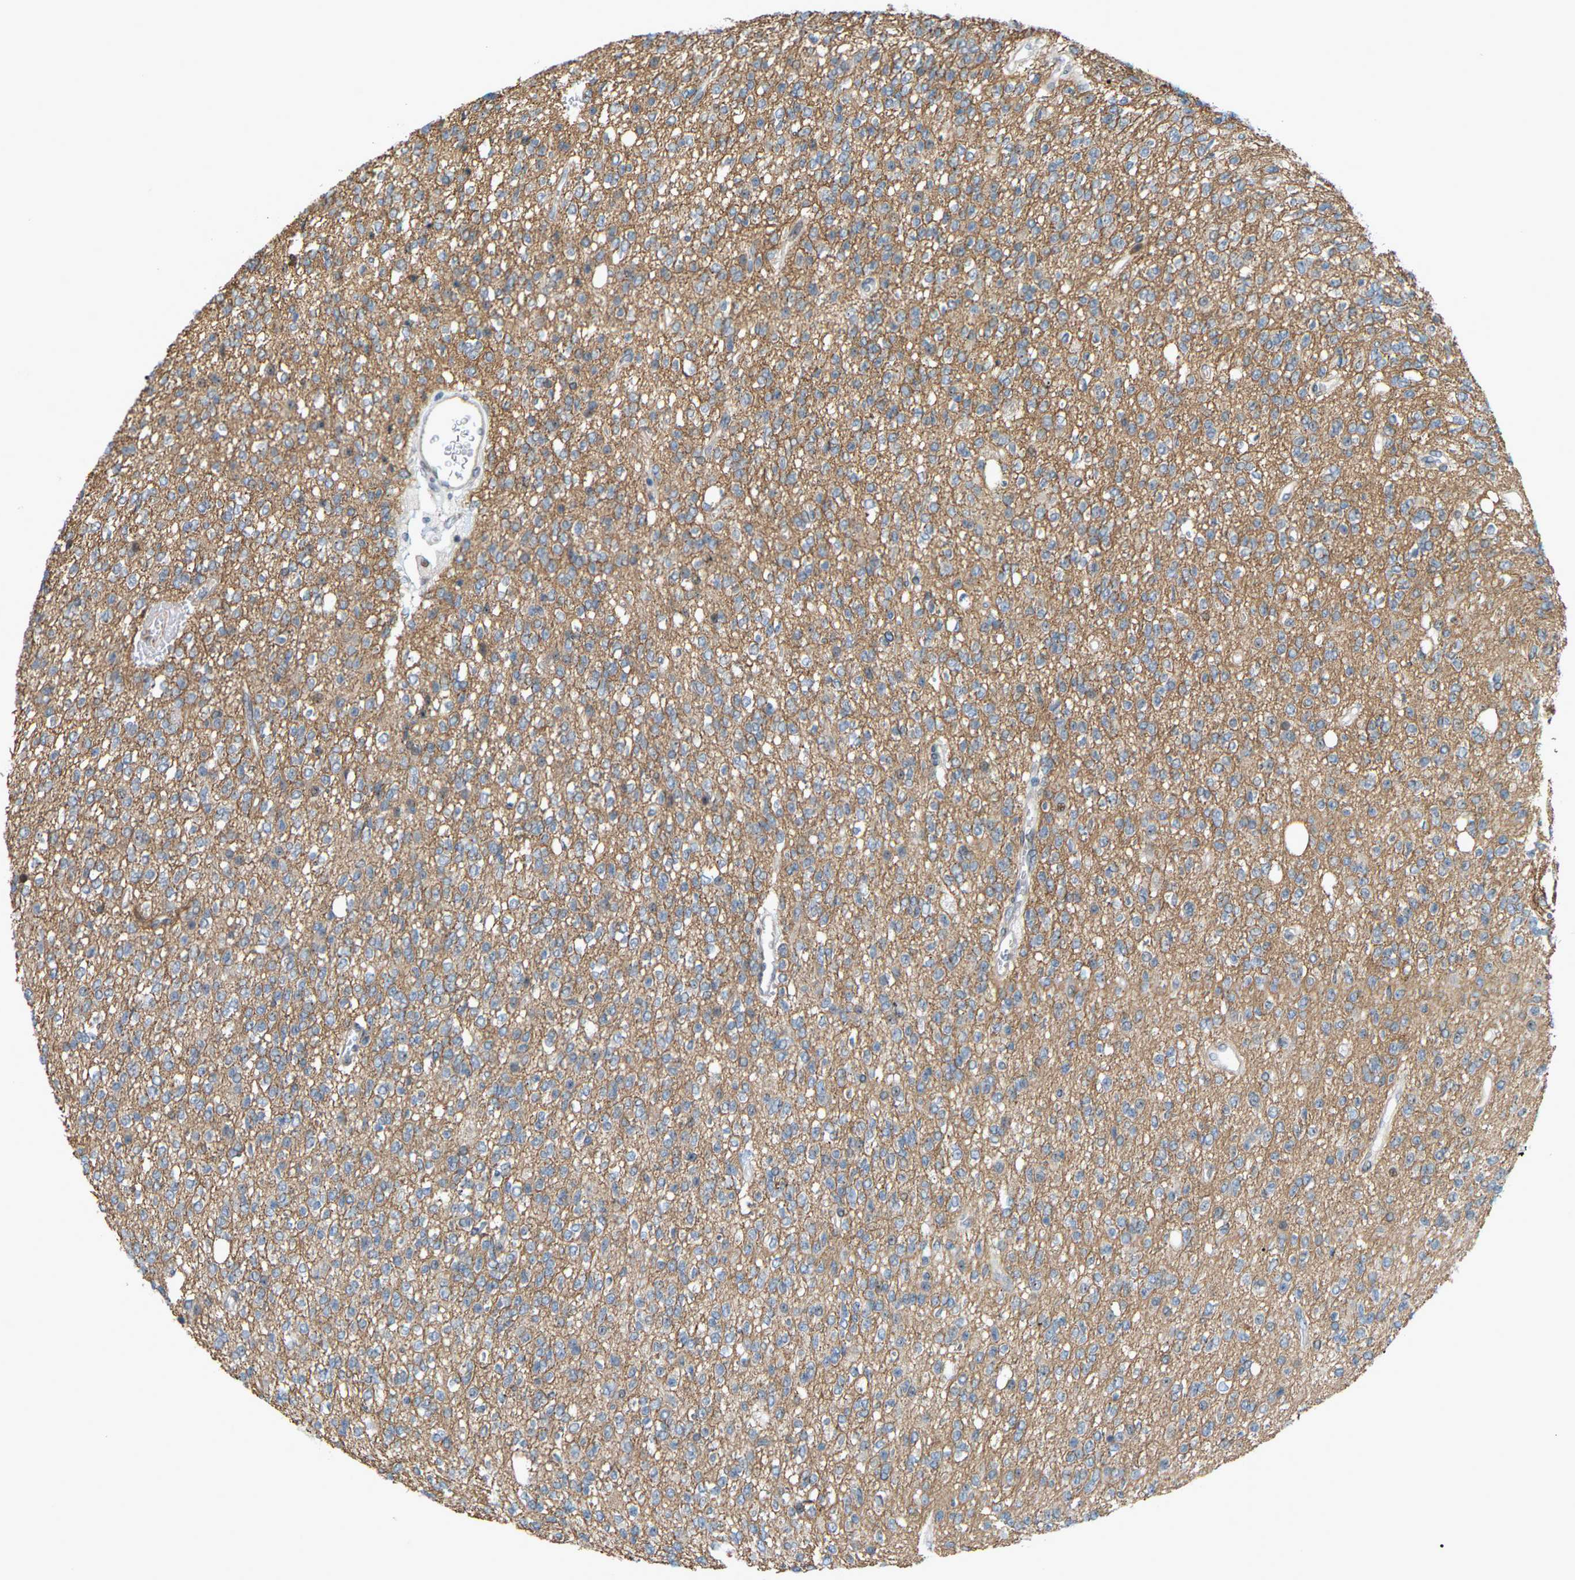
{"staining": {"intensity": "moderate", "quantity": ">75%", "location": "cytoplasmic/membranous"}, "tissue": "glioma", "cell_type": "Tumor cells", "image_type": "cancer", "snomed": [{"axis": "morphology", "description": "Glioma, malignant, High grade"}, {"axis": "topography", "description": "Brain"}], "caption": "Malignant glioma (high-grade) stained with a brown dye exhibits moderate cytoplasmic/membranous positive positivity in about >75% of tumor cells.", "gene": "CROT", "patient": {"sex": "male", "age": 34}}